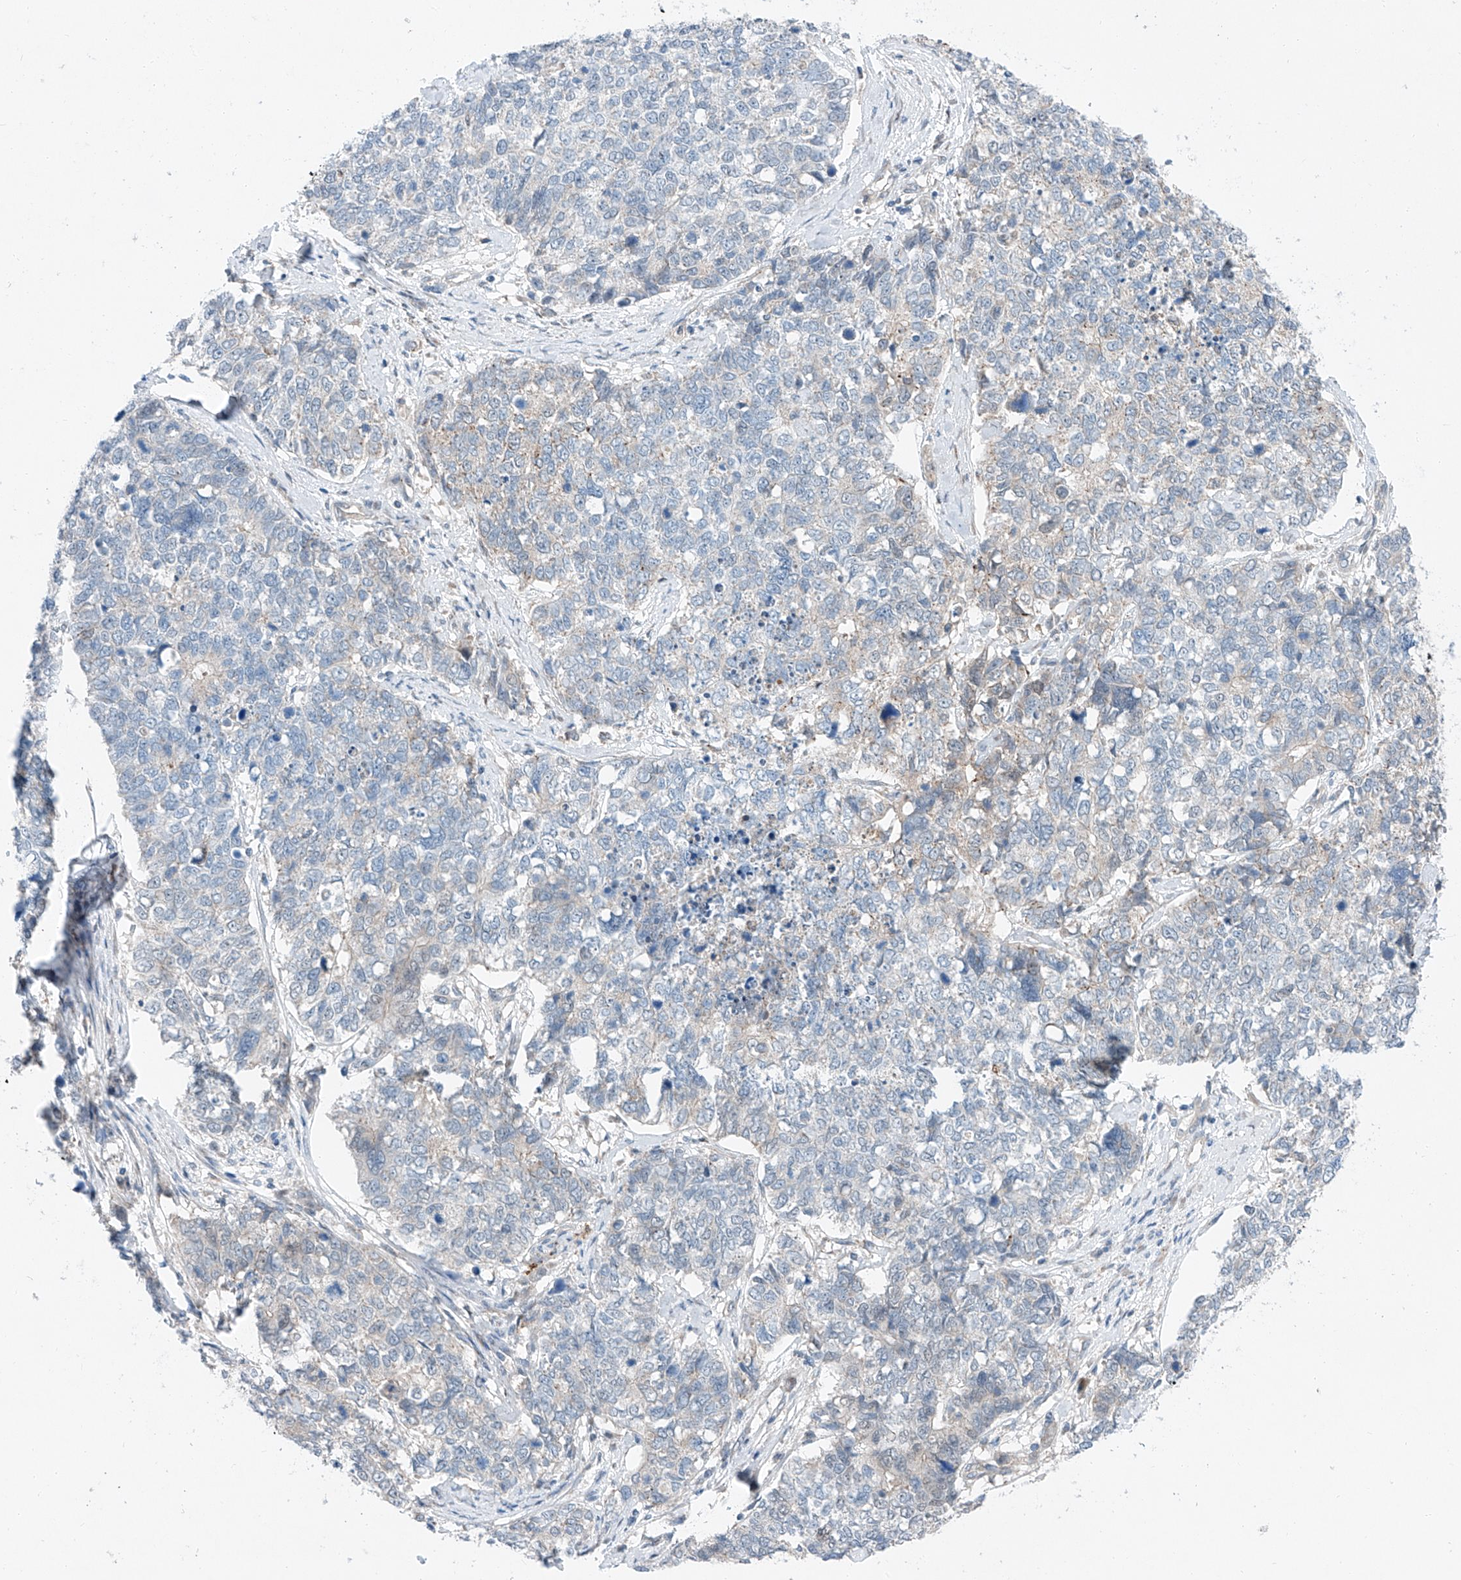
{"staining": {"intensity": "negative", "quantity": "none", "location": "none"}, "tissue": "cervical cancer", "cell_type": "Tumor cells", "image_type": "cancer", "snomed": [{"axis": "morphology", "description": "Squamous cell carcinoma, NOS"}, {"axis": "topography", "description": "Cervix"}], "caption": "An image of cervical cancer (squamous cell carcinoma) stained for a protein displays no brown staining in tumor cells. (DAB (3,3'-diaminobenzidine) immunohistochemistry (IHC) visualized using brightfield microscopy, high magnification).", "gene": "CLDND1", "patient": {"sex": "female", "age": 63}}